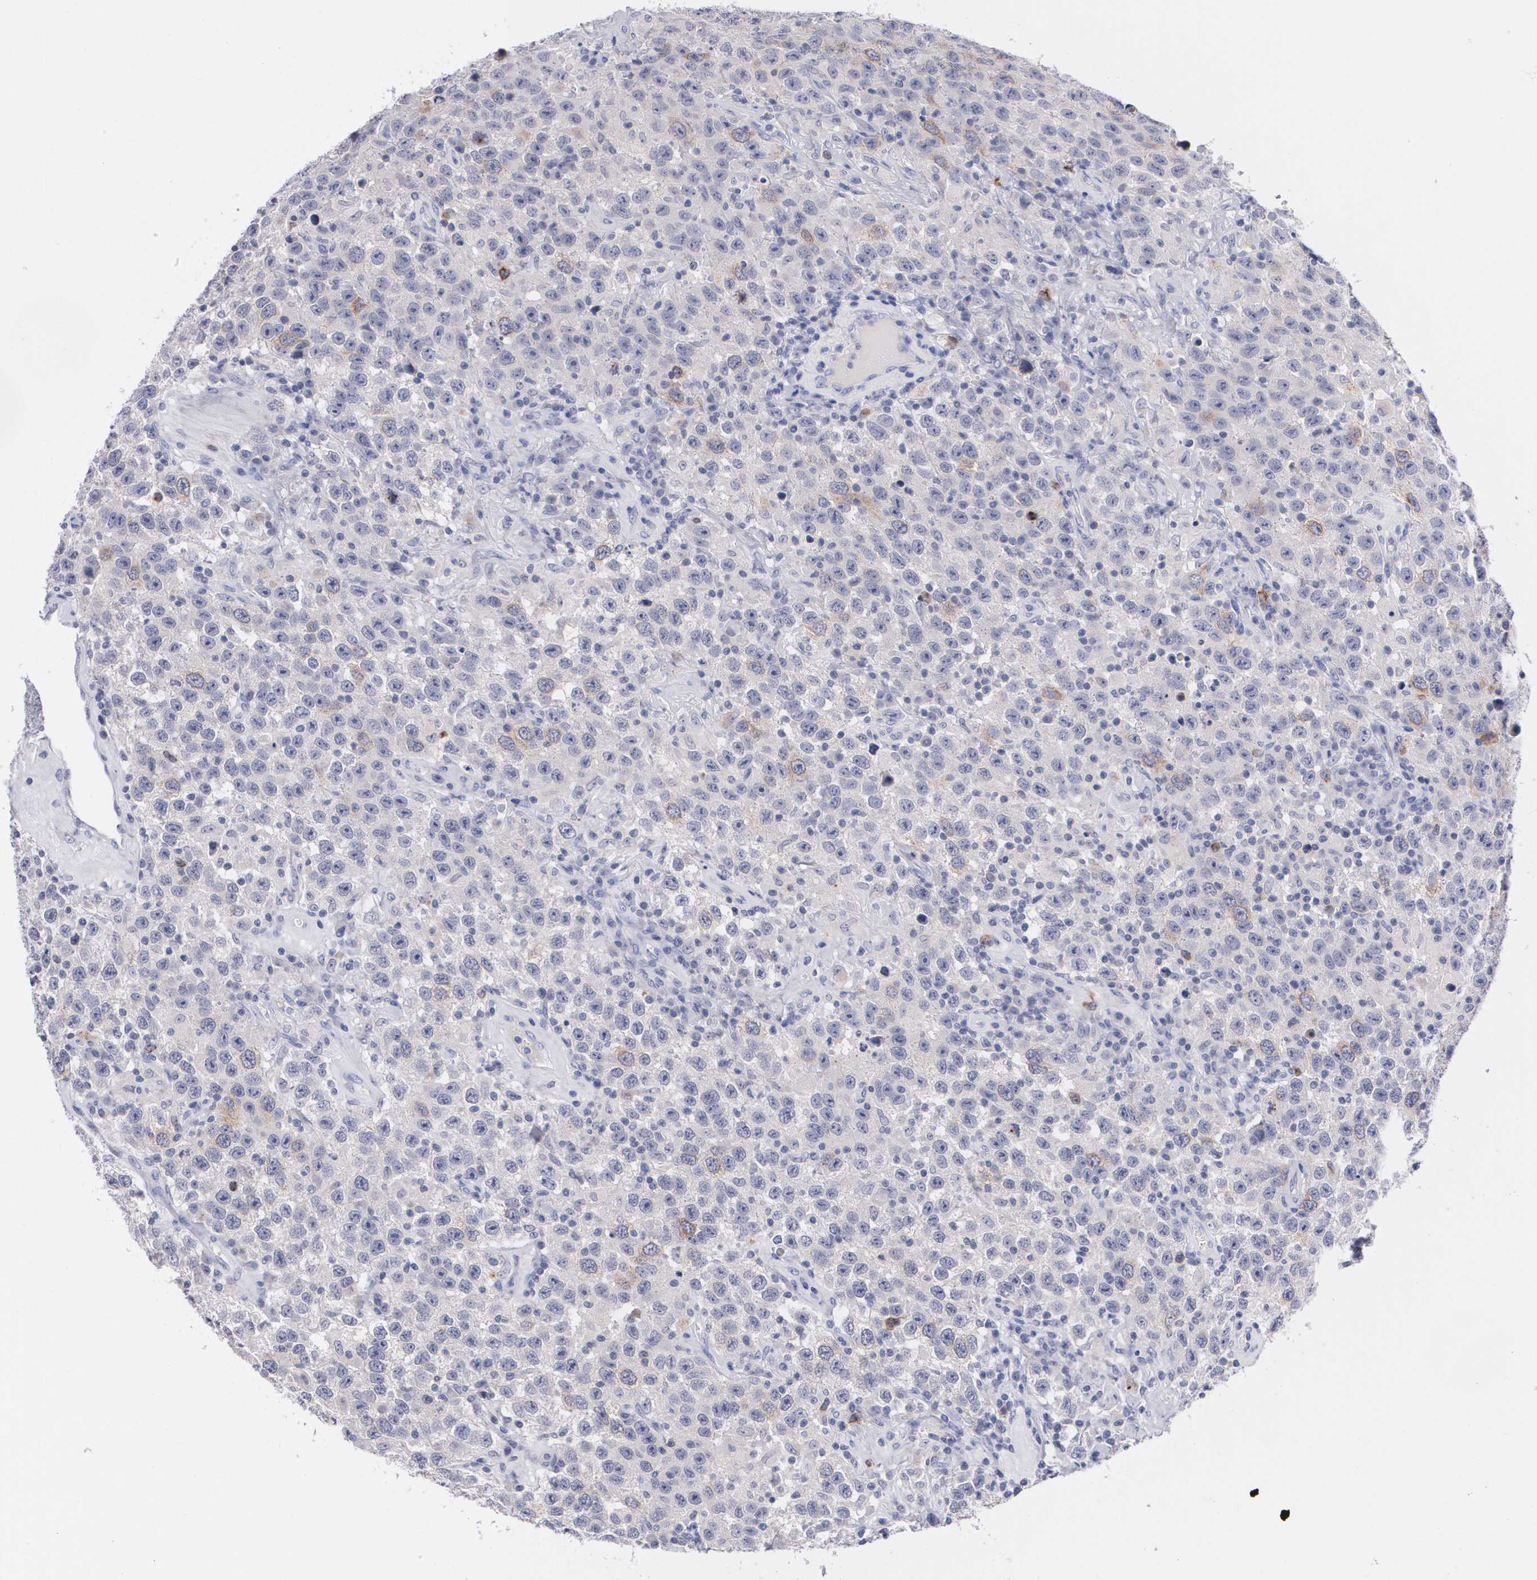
{"staining": {"intensity": "weak", "quantity": "<25%", "location": "cytoplasmic/membranous"}, "tissue": "testis cancer", "cell_type": "Tumor cells", "image_type": "cancer", "snomed": [{"axis": "morphology", "description": "Seminoma, NOS"}, {"axis": "topography", "description": "Testis"}], "caption": "IHC micrograph of human seminoma (testis) stained for a protein (brown), which shows no positivity in tumor cells.", "gene": "HMMR", "patient": {"sex": "male", "age": 41}}